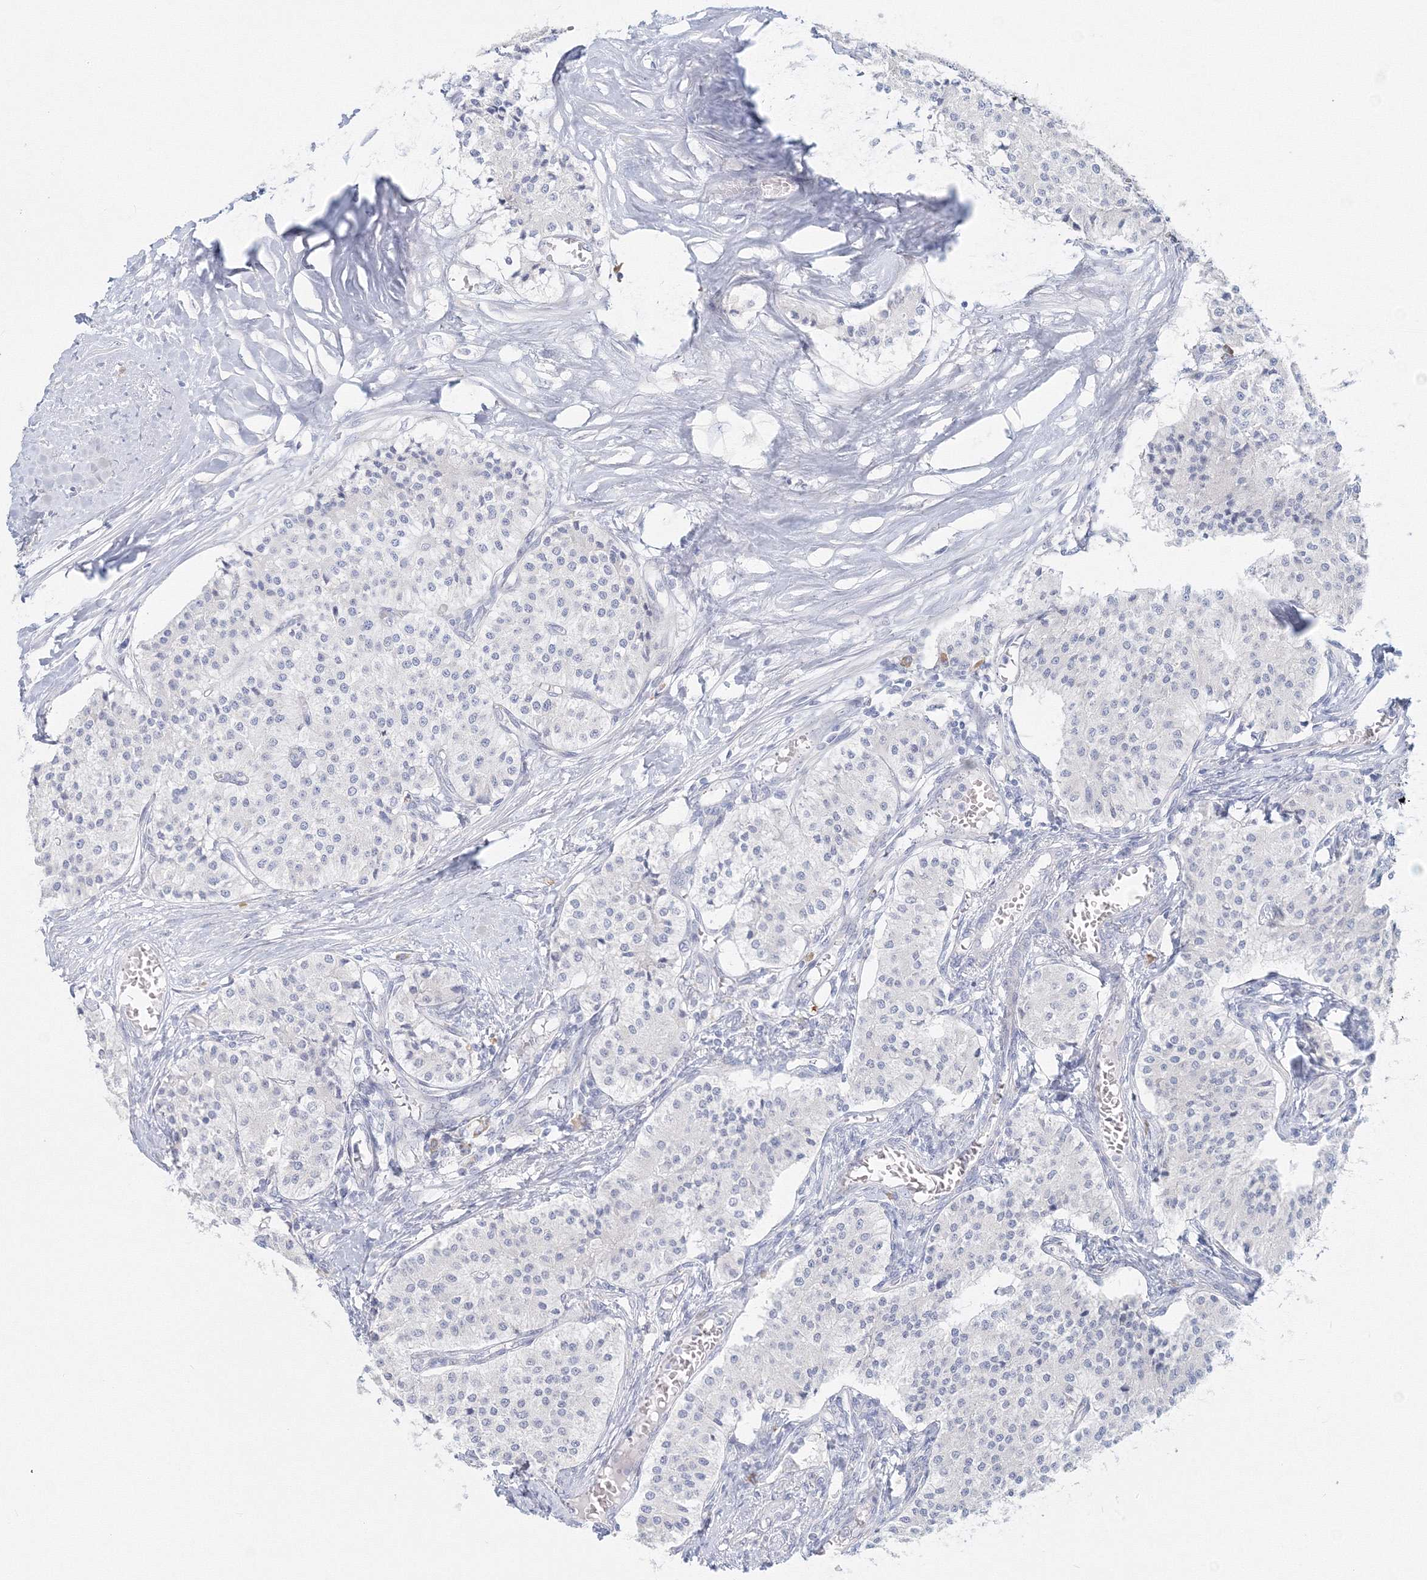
{"staining": {"intensity": "negative", "quantity": "none", "location": "none"}, "tissue": "carcinoid", "cell_type": "Tumor cells", "image_type": "cancer", "snomed": [{"axis": "morphology", "description": "Carcinoid, malignant, NOS"}, {"axis": "topography", "description": "Colon"}], "caption": "Tumor cells show no significant protein positivity in carcinoid (malignant).", "gene": "VSIG1", "patient": {"sex": "female", "age": 52}}